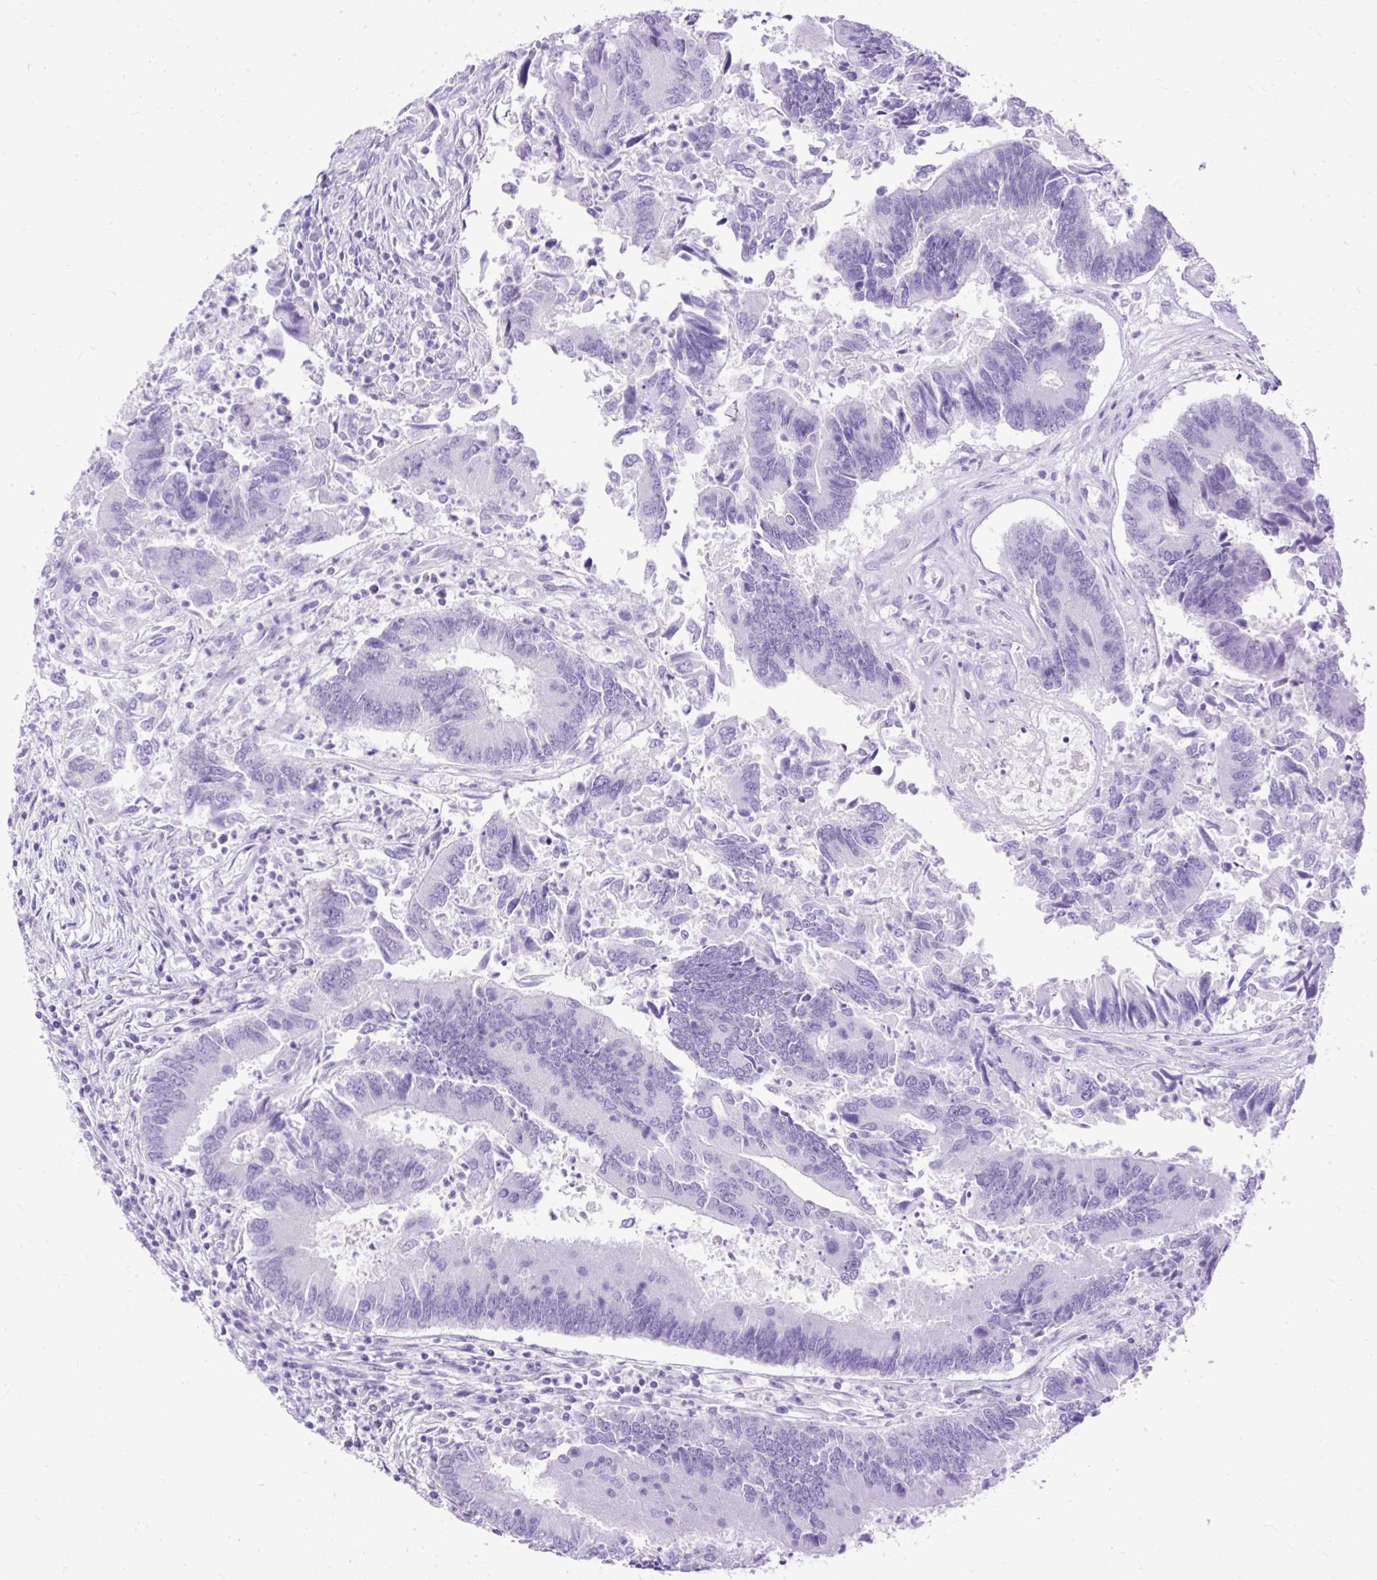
{"staining": {"intensity": "negative", "quantity": "none", "location": "none"}, "tissue": "colorectal cancer", "cell_type": "Tumor cells", "image_type": "cancer", "snomed": [{"axis": "morphology", "description": "Adenocarcinoma, NOS"}, {"axis": "topography", "description": "Colon"}], "caption": "Image shows no significant protein positivity in tumor cells of colorectal cancer (adenocarcinoma).", "gene": "HEY1", "patient": {"sex": "female", "age": 67}}